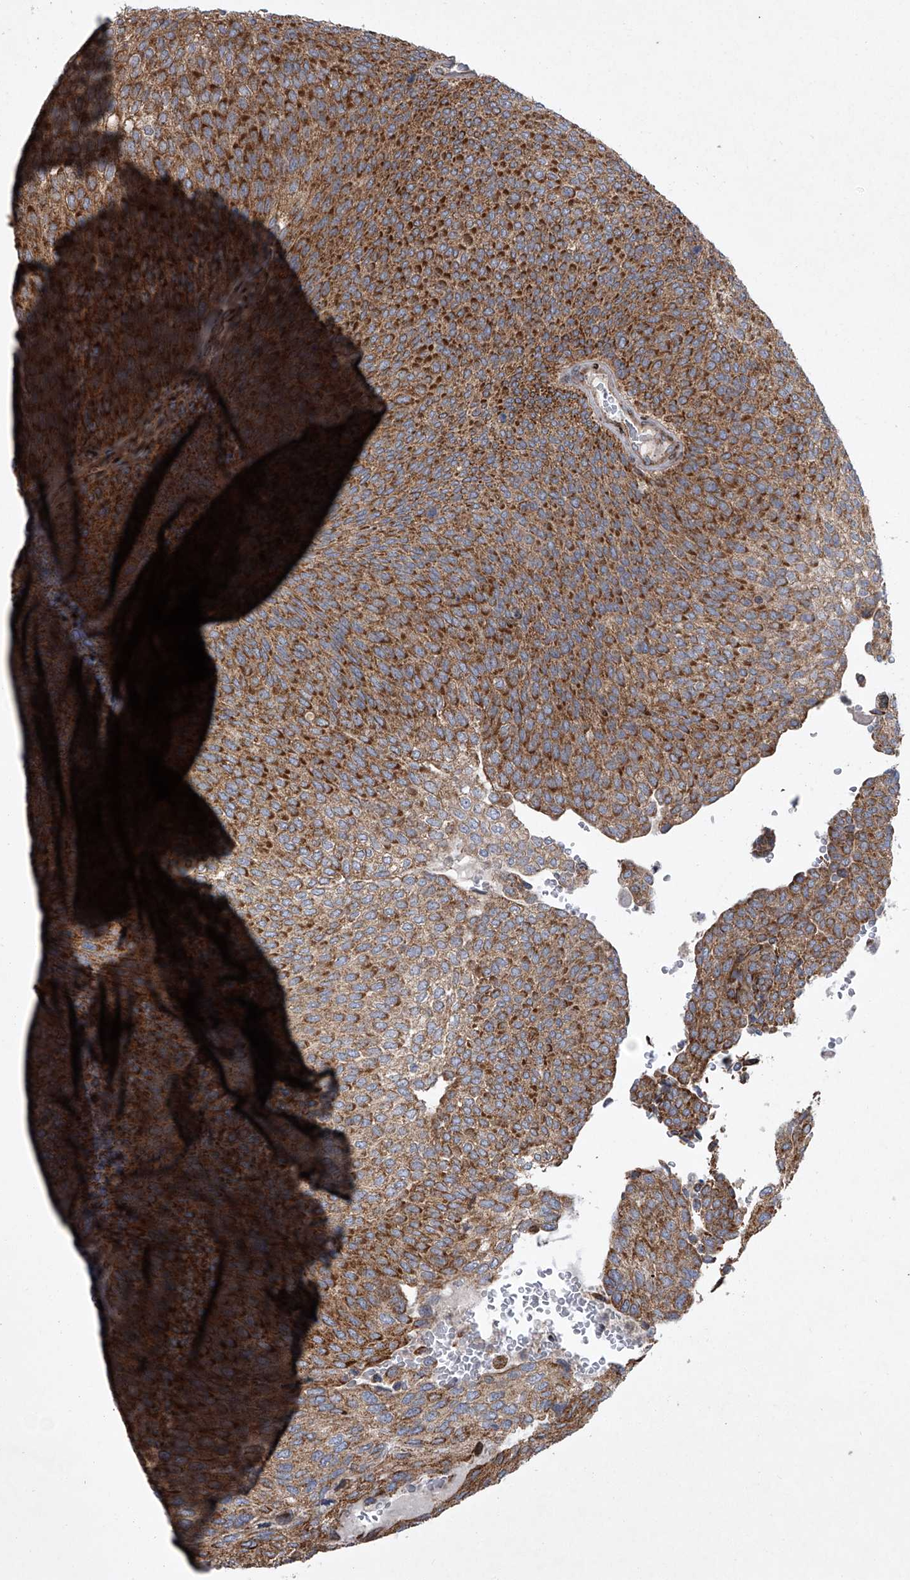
{"staining": {"intensity": "strong", "quantity": ">75%", "location": "cytoplasmic/membranous"}, "tissue": "urothelial cancer", "cell_type": "Tumor cells", "image_type": "cancer", "snomed": [{"axis": "morphology", "description": "Urothelial carcinoma, Low grade"}, {"axis": "topography", "description": "Urinary bladder"}], "caption": "A brown stain shows strong cytoplasmic/membranous positivity of a protein in urothelial cancer tumor cells.", "gene": "STRADA", "patient": {"sex": "female", "age": 79}}